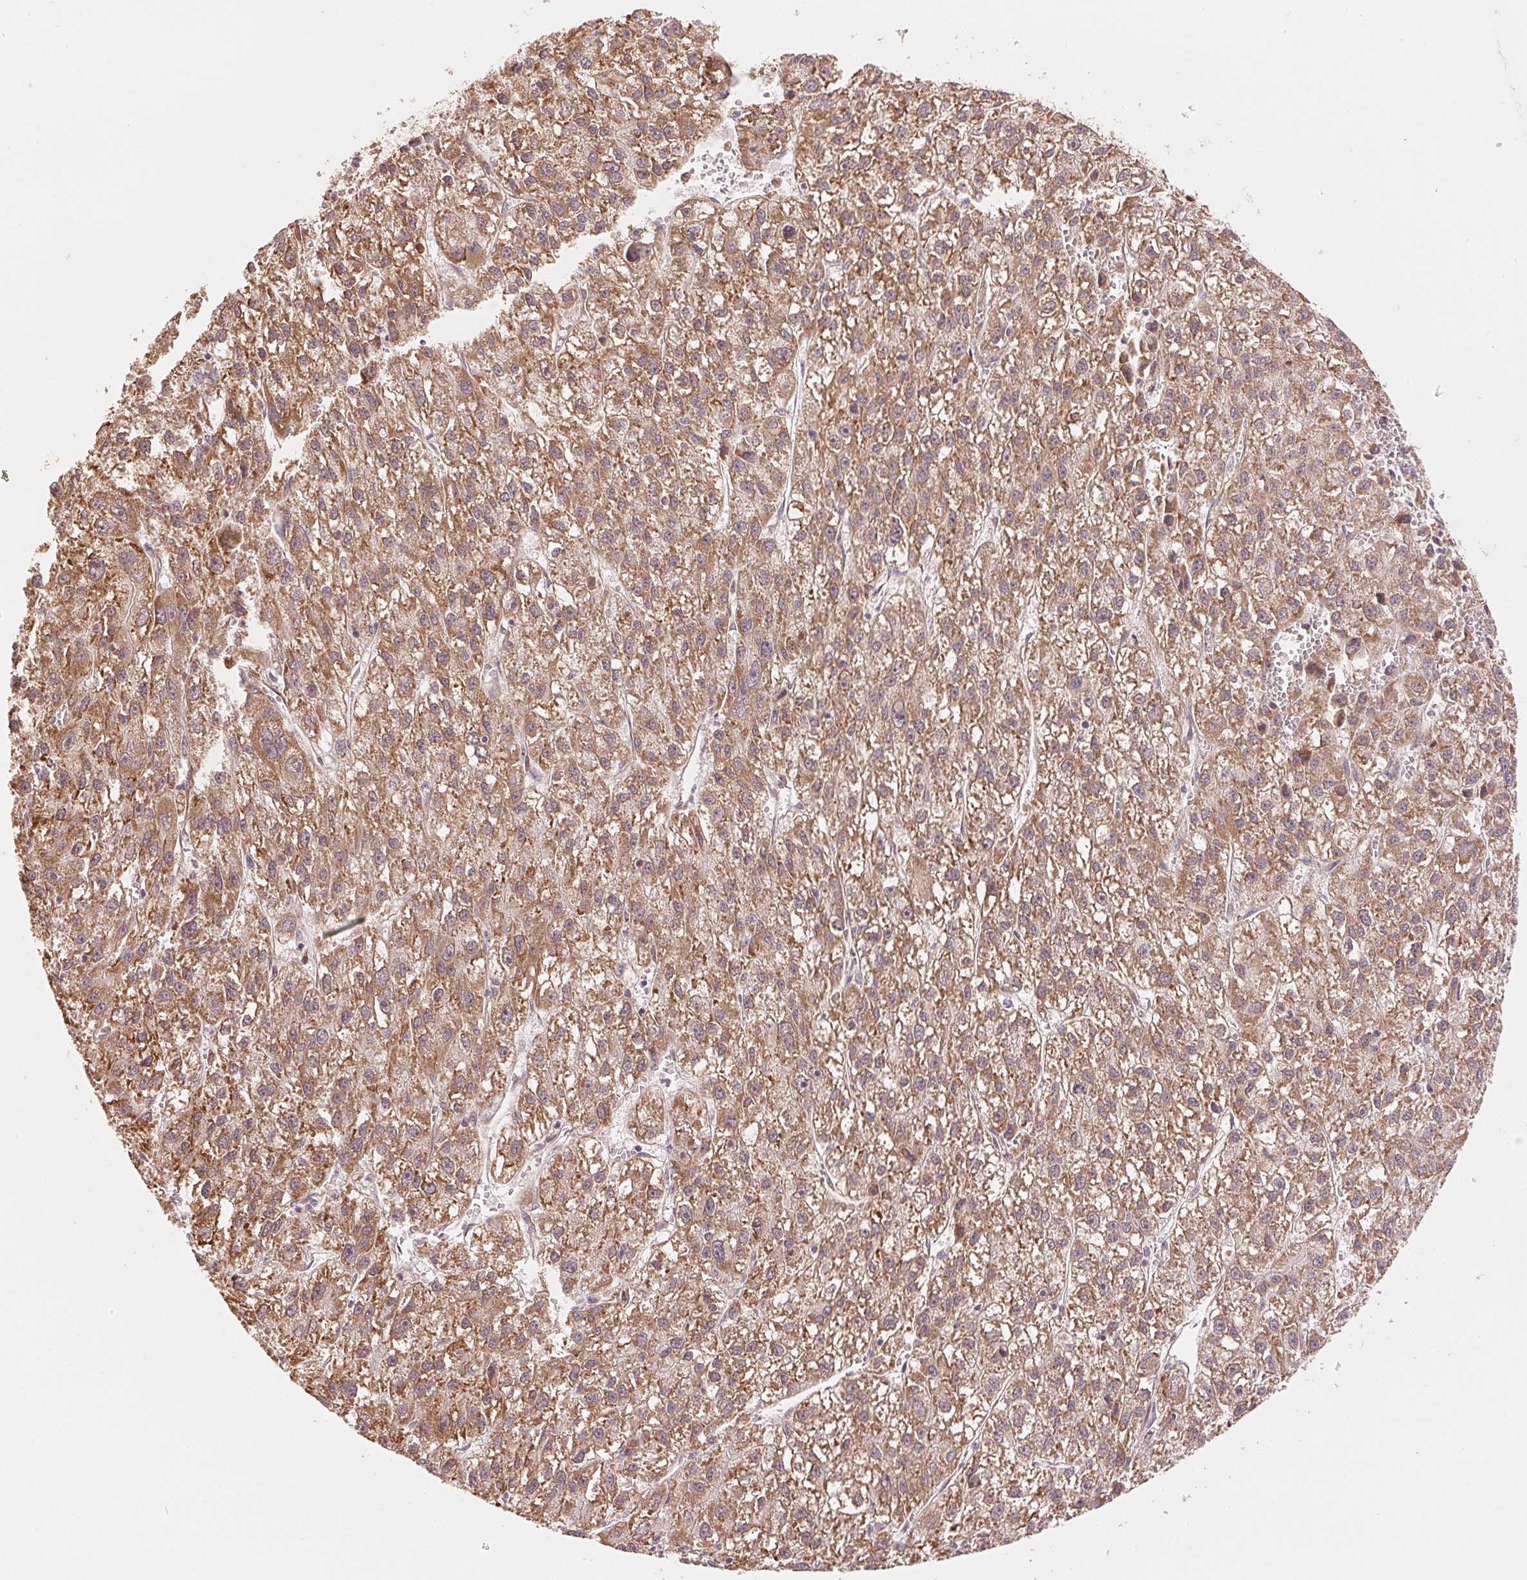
{"staining": {"intensity": "moderate", "quantity": ">75%", "location": "cytoplasmic/membranous"}, "tissue": "liver cancer", "cell_type": "Tumor cells", "image_type": "cancer", "snomed": [{"axis": "morphology", "description": "Carcinoma, Hepatocellular, NOS"}, {"axis": "topography", "description": "Liver"}], "caption": "Hepatocellular carcinoma (liver) stained with a brown dye reveals moderate cytoplasmic/membranous positive positivity in about >75% of tumor cells.", "gene": "SLC20A1", "patient": {"sex": "female", "age": 70}}